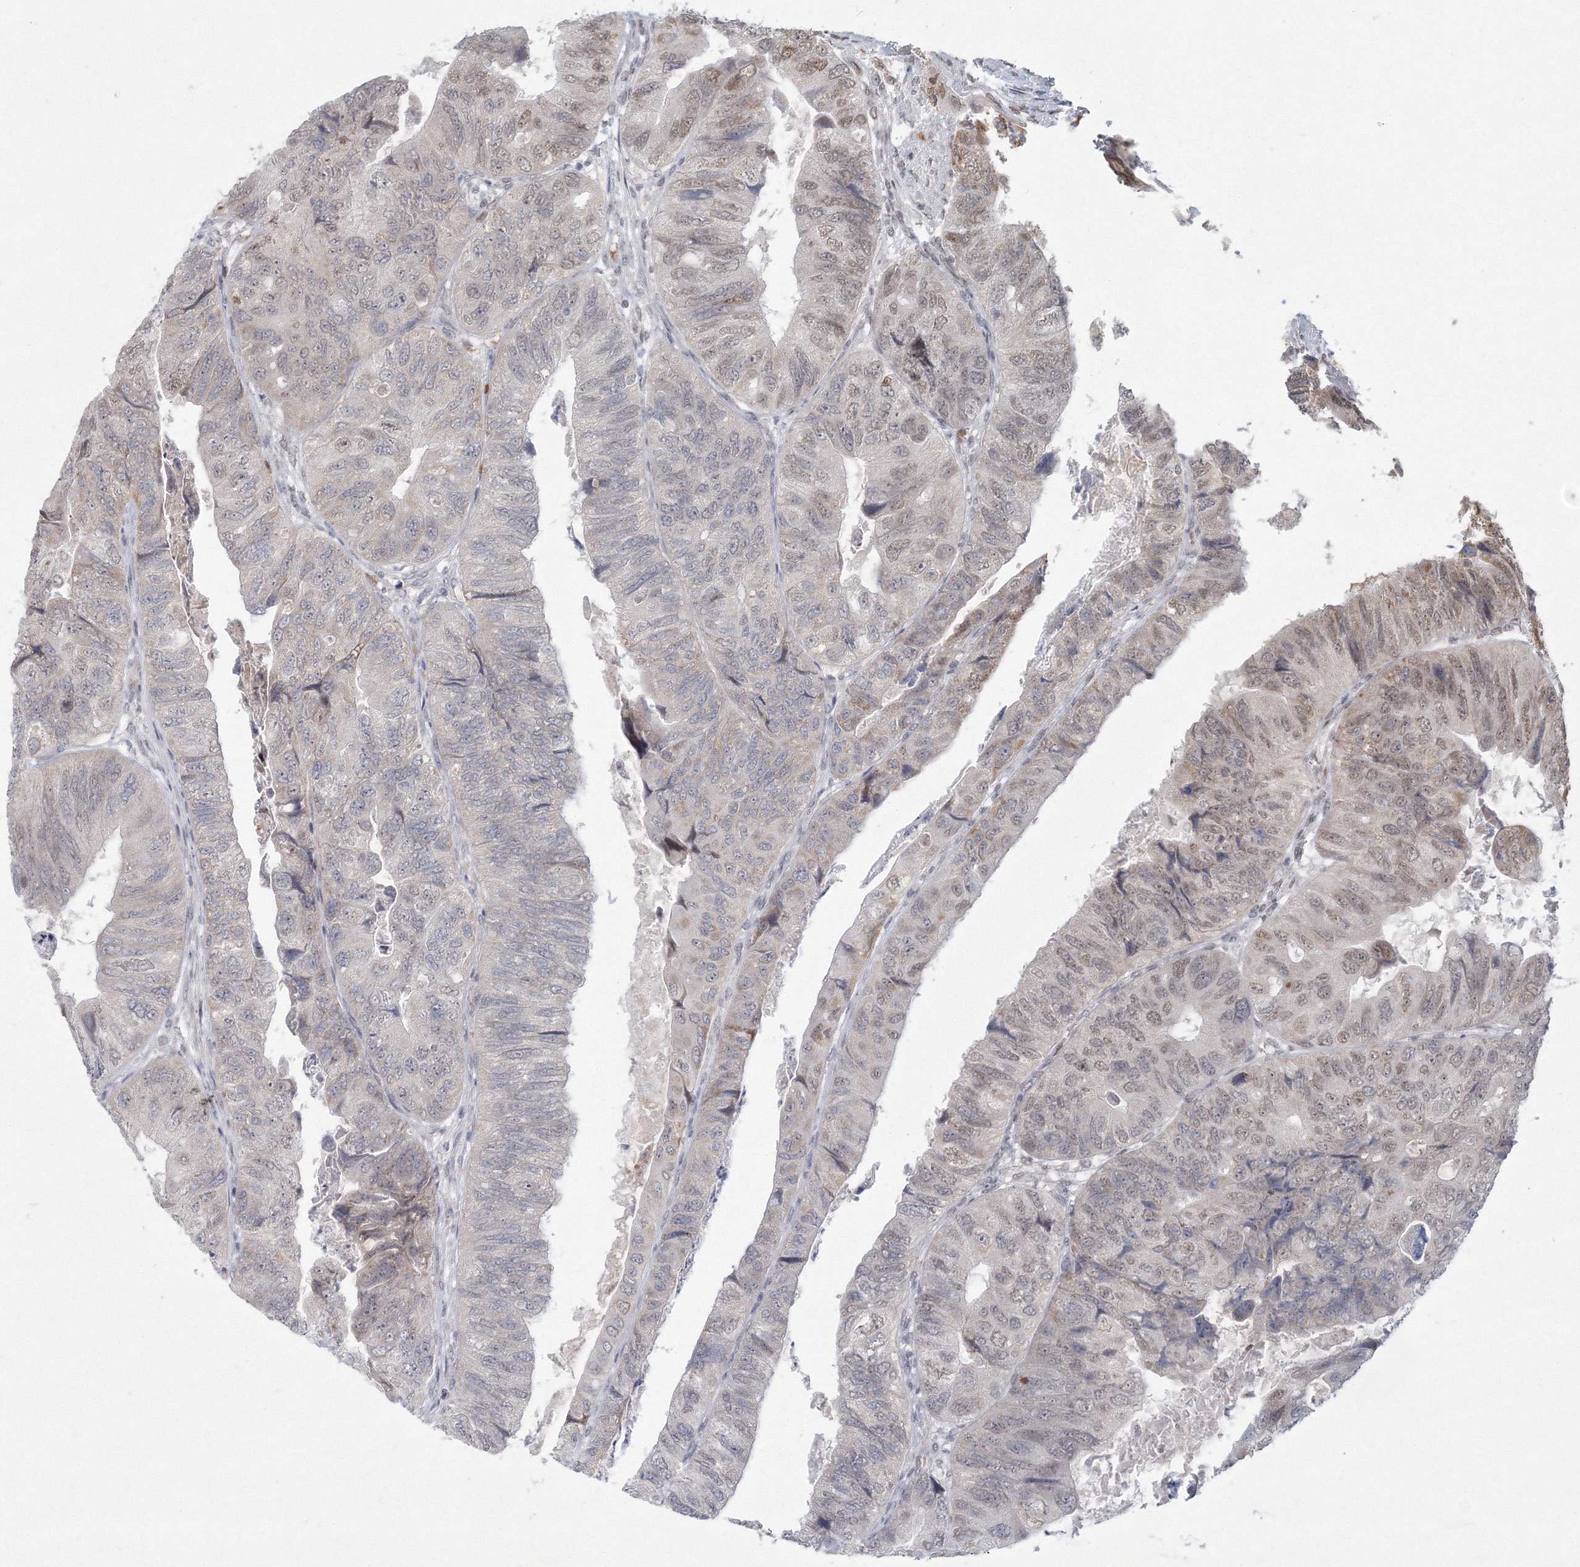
{"staining": {"intensity": "weak", "quantity": "25%-75%", "location": "nuclear"}, "tissue": "colorectal cancer", "cell_type": "Tumor cells", "image_type": "cancer", "snomed": [{"axis": "morphology", "description": "Adenocarcinoma, NOS"}, {"axis": "topography", "description": "Rectum"}], "caption": "DAB immunohistochemical staining of human adenocarcinoma (colorectal) exhibits weak nuclear protein expression in about 25%-75% of tumor cells. Immunohistochemistry (ihc) stains the protein of interest in brown and the nuclei are stained blue.", "gene": "C3orf33", "patient": {"sex": "male", "age": 63}}